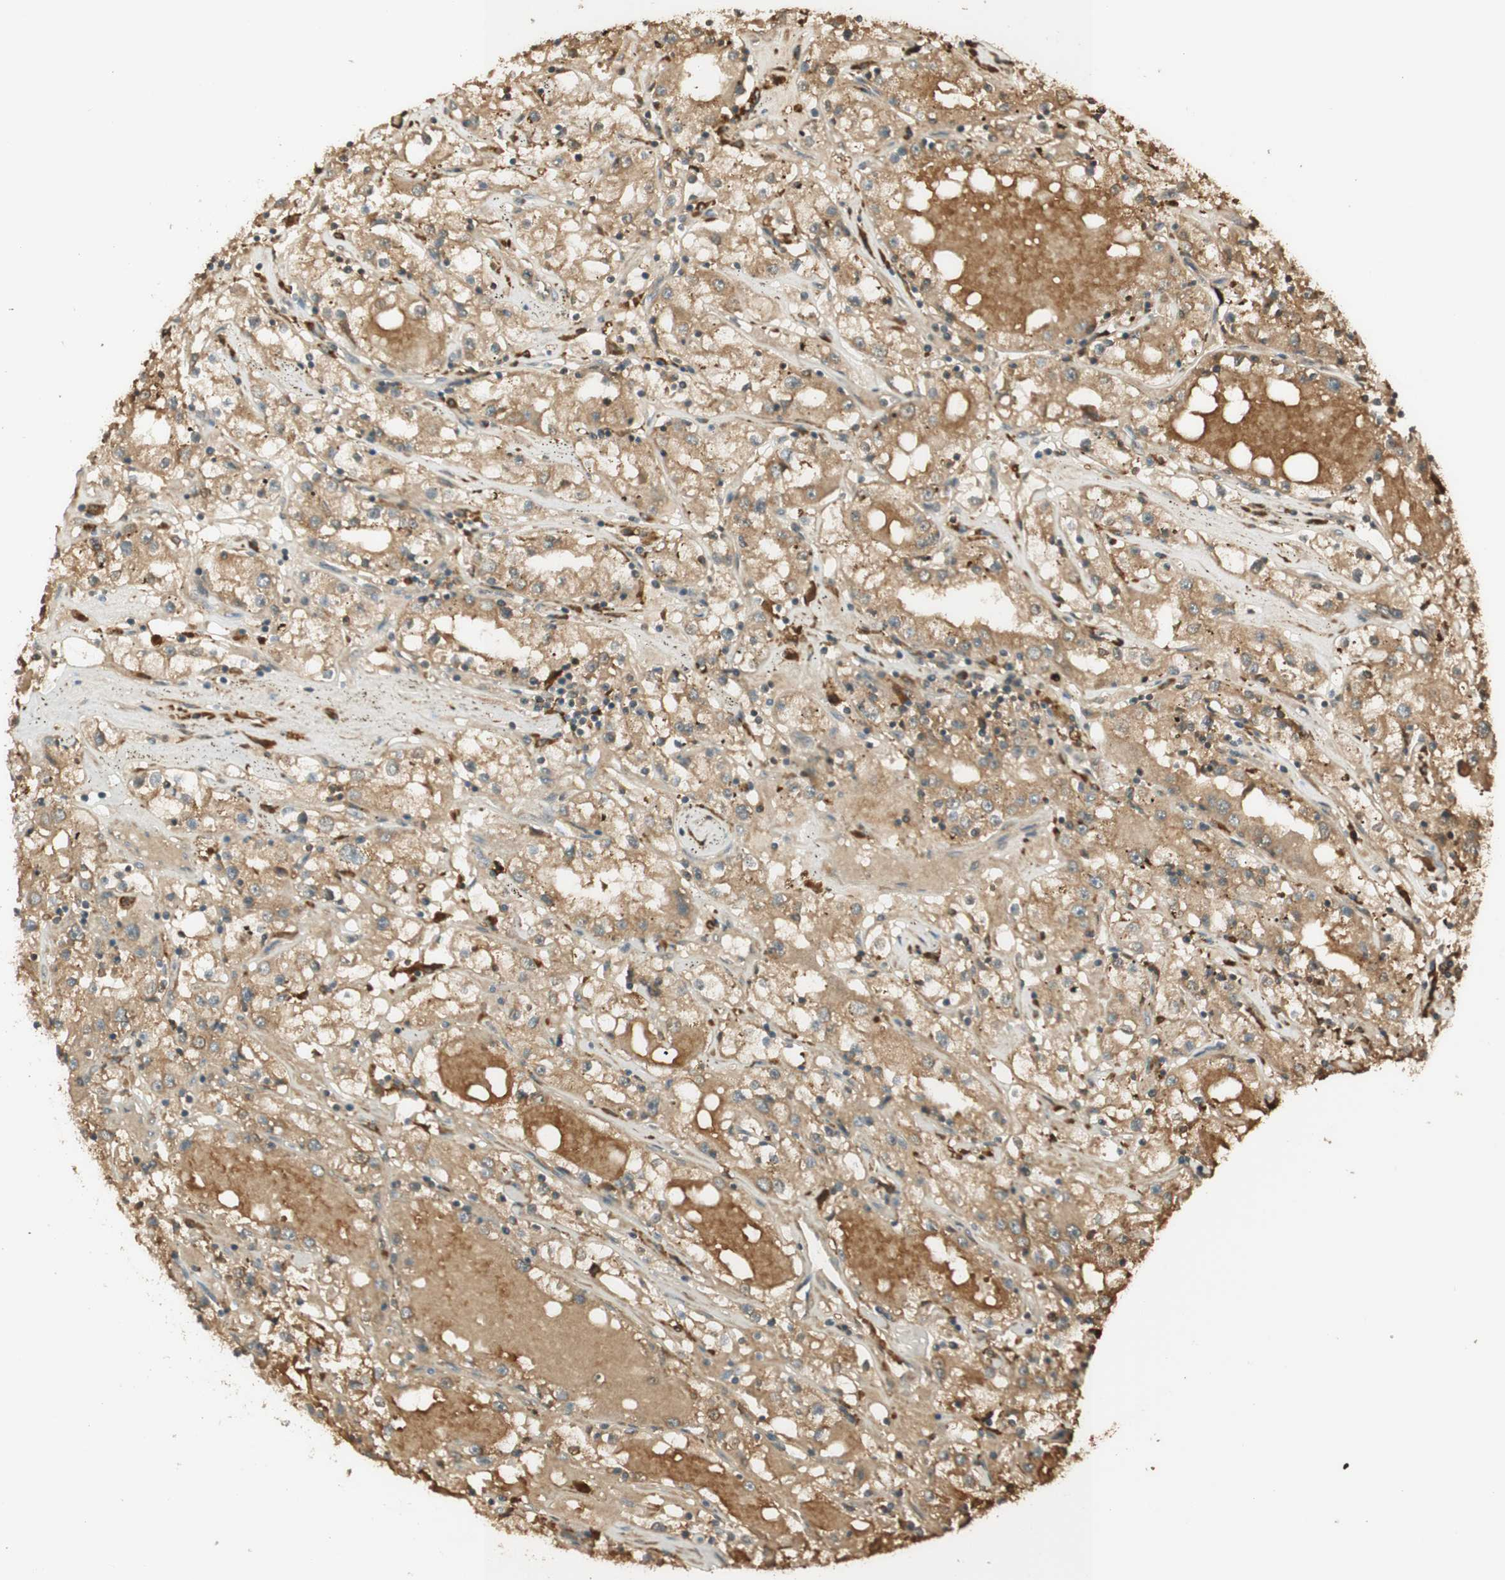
{"staining": {"intensity": "weak", "quantity": ">75%", "location": "cytoplasmic/membranous"}, "tissue": "renal cancer", "cell_type": "Tumor cells", "image_type": "cancer", "snomed": [{"axis": "morphology", "description": "Adenocarcinoma, NOS"}, {"axis": "topography", "description": "Kidney"}], "caption": "Immunohistochemical staining of adenocarcinoma (renal) displays low levels of weak cytoplasmic/membranous expression in about >75% of tumor cells. Immunohistochemistry stains the protein in brown and the nuclei are stained blue.", "gene": "AGER", "patient": {"sex": "male", "age": 56}}